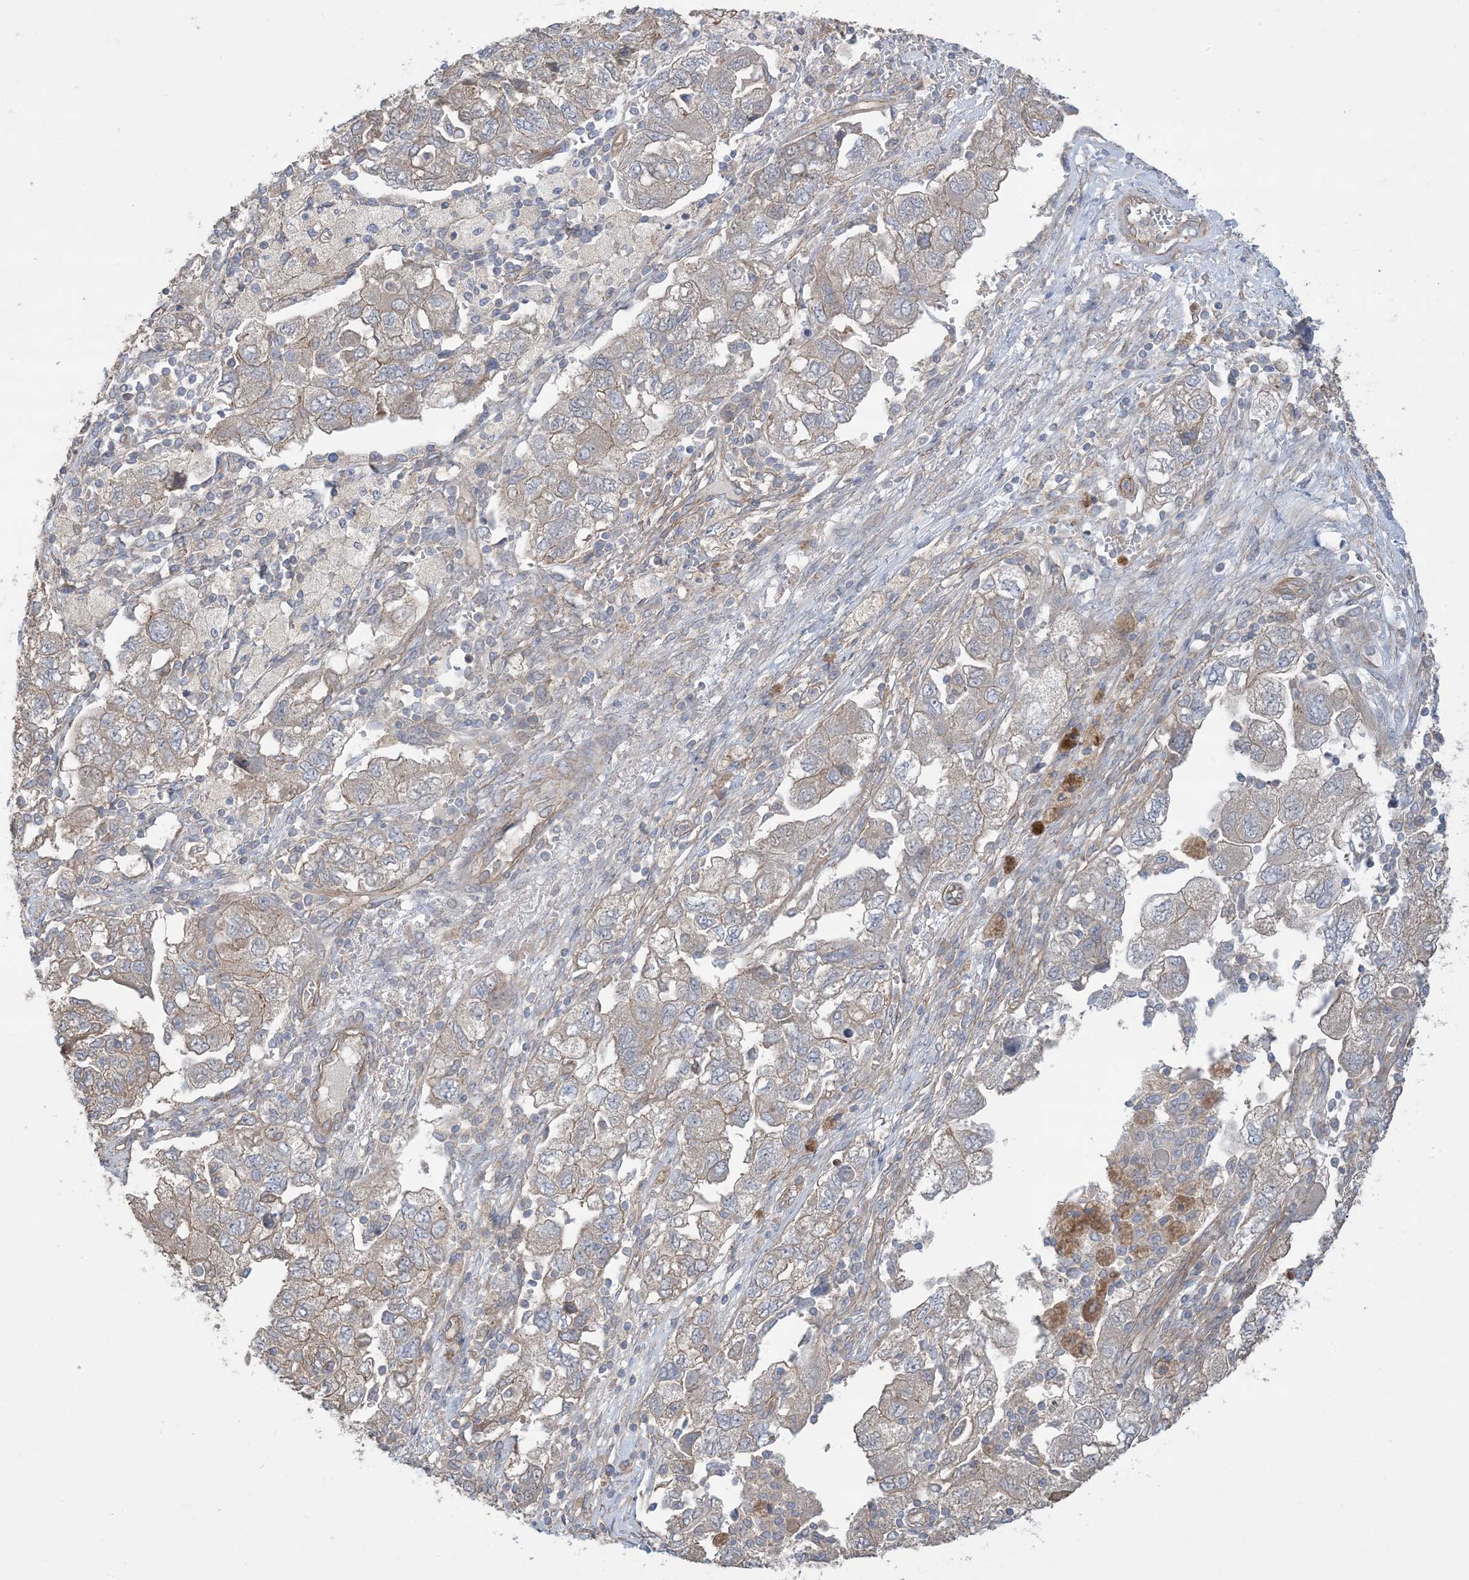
{"staining": {"intensity": "weak", "quantity": "<25%", "location": "cytoplasmic/membranous"}, "tissue": "ovarian cancer", "cell_type": "Tumor cells", "image_type": "cancer", "snomed": [{"axis": "morphology", "description": "Carcinoma, NOS"}, {"axis": "morphology", "description": "Cystadenocarcinoma, serous, NOS"}, {"axis": "topography", "description": "Ovary"}], "caption": "An immunohistochemistry micrograph of serous cystadenocarcinoma (ovarian) is shown. There is no staining in tumor cells of serous cystadenocarcinoma (ovarian).", "gene": "CCNY", "patient": {"sex": "female", "age": 69}}